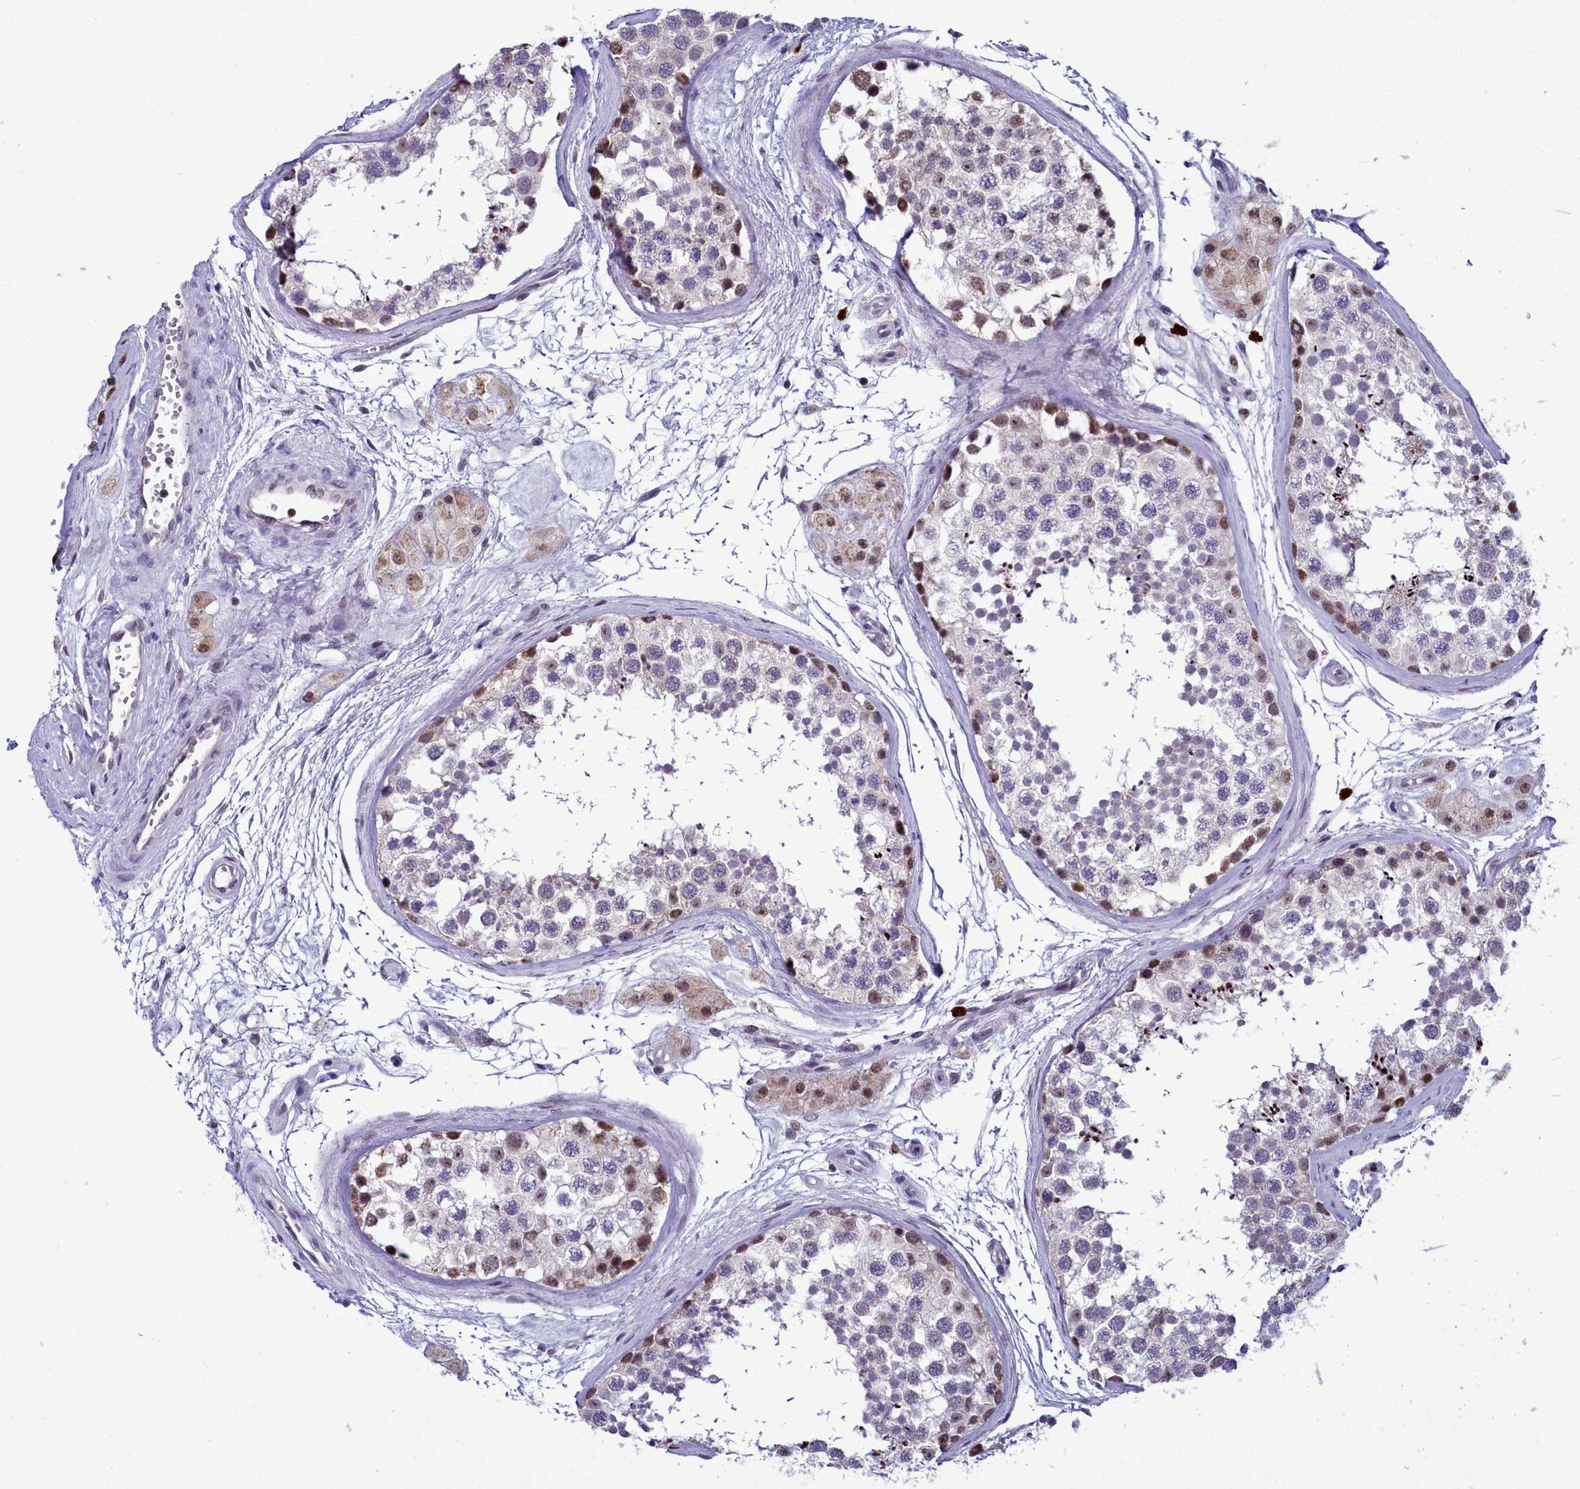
{"staining": {"intensity": "moderate", "quantity": "<25%", "location": "cytoplasmic/membranous,nuclear"}, "tissue": "testis", "cell_type": "Cells in seminiferous ducts", "image_type": "normal", "snomed": [{"axis": "morphology", "description": "Normal tissue, NOS"}, {"axis": "topography", "description": "Testis"}], "caption": "An immunohistochemistry photomicrograph of unremarkable tissue is shown. Protein staining in brown labels moderate cytoplasmic/membranous,nuclear positivity in testis within cells in seminiferous ducts. The staining was performed using DAB (3,3'-diaminobenzidine) to visualize the protein expression in brown, while the nuclei were stained in blue with hematoxylin (Magnification: 20x).", "gene": "POM121L2", "patient": {"sex": "male", "age": 56}}